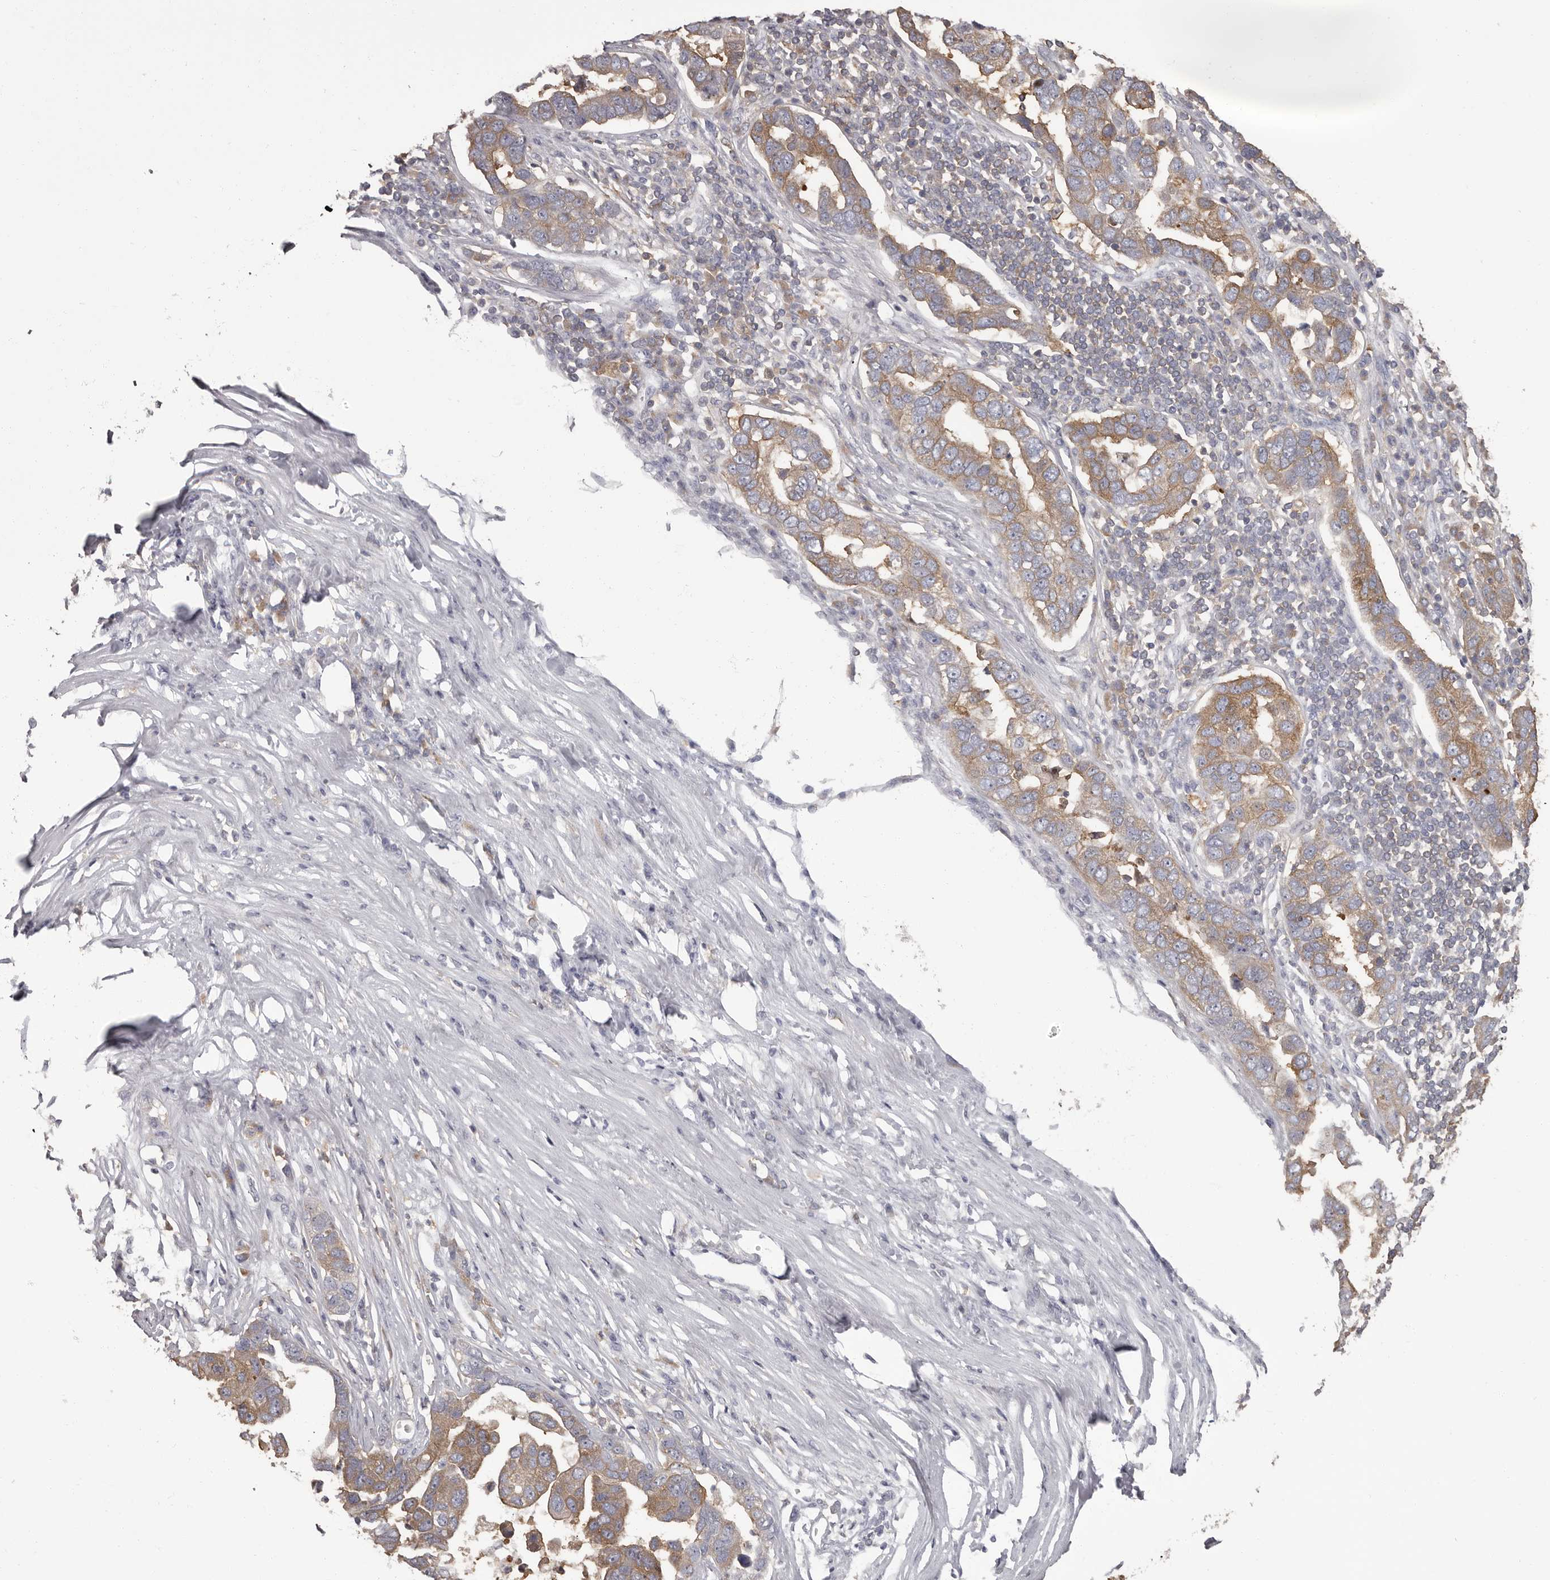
{"staining": {"intensity": "moderate", "quantity": ">75%", "location": "cytoplasmic/membranous"}, "tissue": "pancreatic cancer", "cell_type": "Tumor cells", "image_type": "cancer", "snomed": [{"axis": "morphology", "description": "Adenocarcinoma, NOS"}, {"axis": "topography", "description": "Pancreas"}], "caption": "Pancreatic cancer stained with DAB (3,3'-diaminobenzidine) IHC displays medium levels of moderate cytoplasmic/membranous positivity in approximately >75% of tumor cells. Nuclei are stained in blue.", "gene": "APEH", "patient": {"sex": "female", "age": 61}}